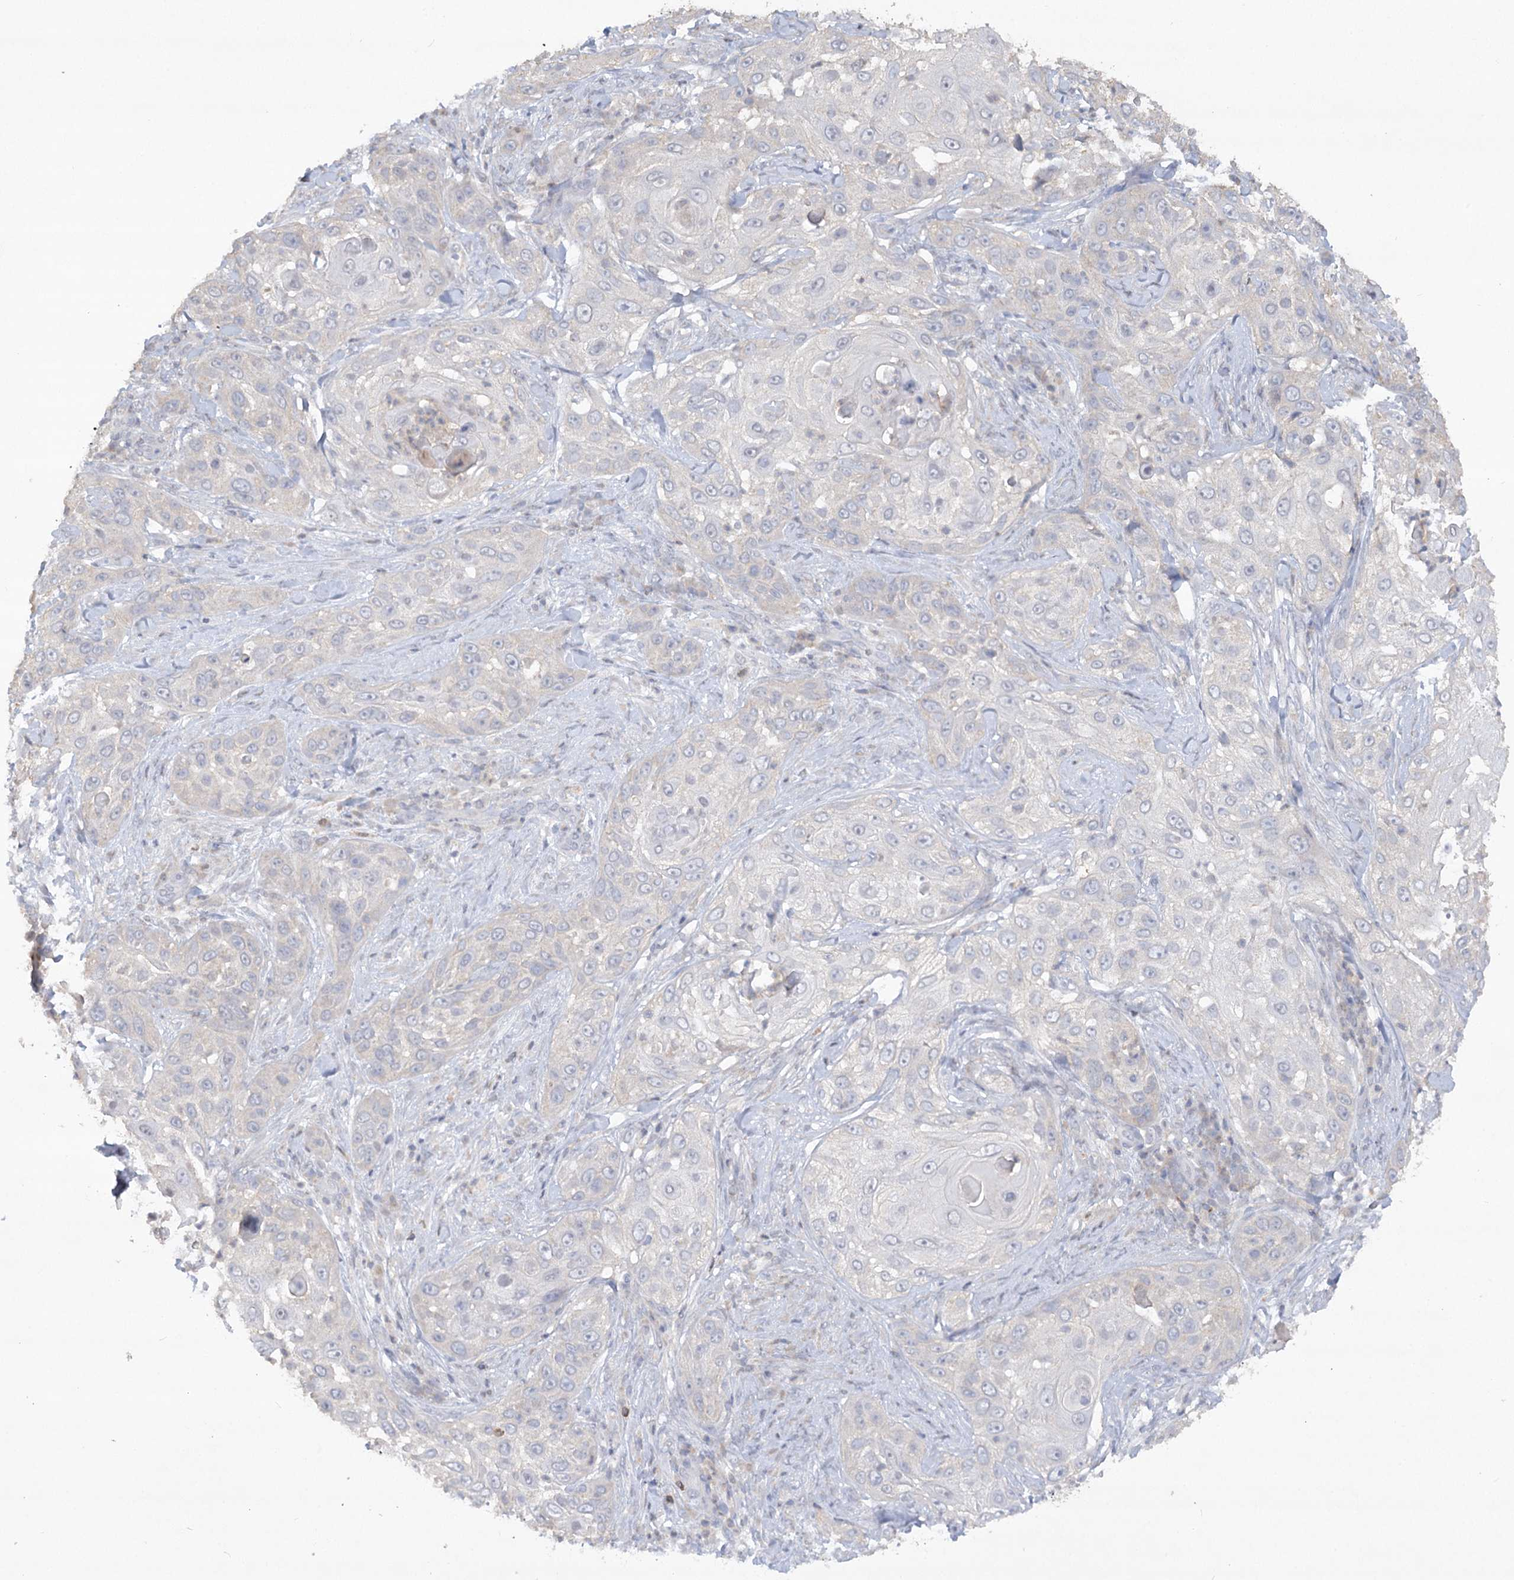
{"staining": {"intensity": "negative", "quantity": "none", "location": "none"}, "tissue": "skin cancer", "cell_type": "Tumor cells", "image_type": "cancer", "snomed": [{"axis": "morphology", "description": "Squamous cell carcinoma, NOS"}, {"axis": "topography", "description": "Skin"}], "caption": "Immunohistochemistry (IHC) micrograph of neoplastic tissue: squamous cell carcinoma (skin) stained with DAB (3,3'-diaminobenzidine) displays no significant protein staining in tumor cells.", "gene": "TRAF3IP1", "patient": {"sex": "female", "age": 44}}